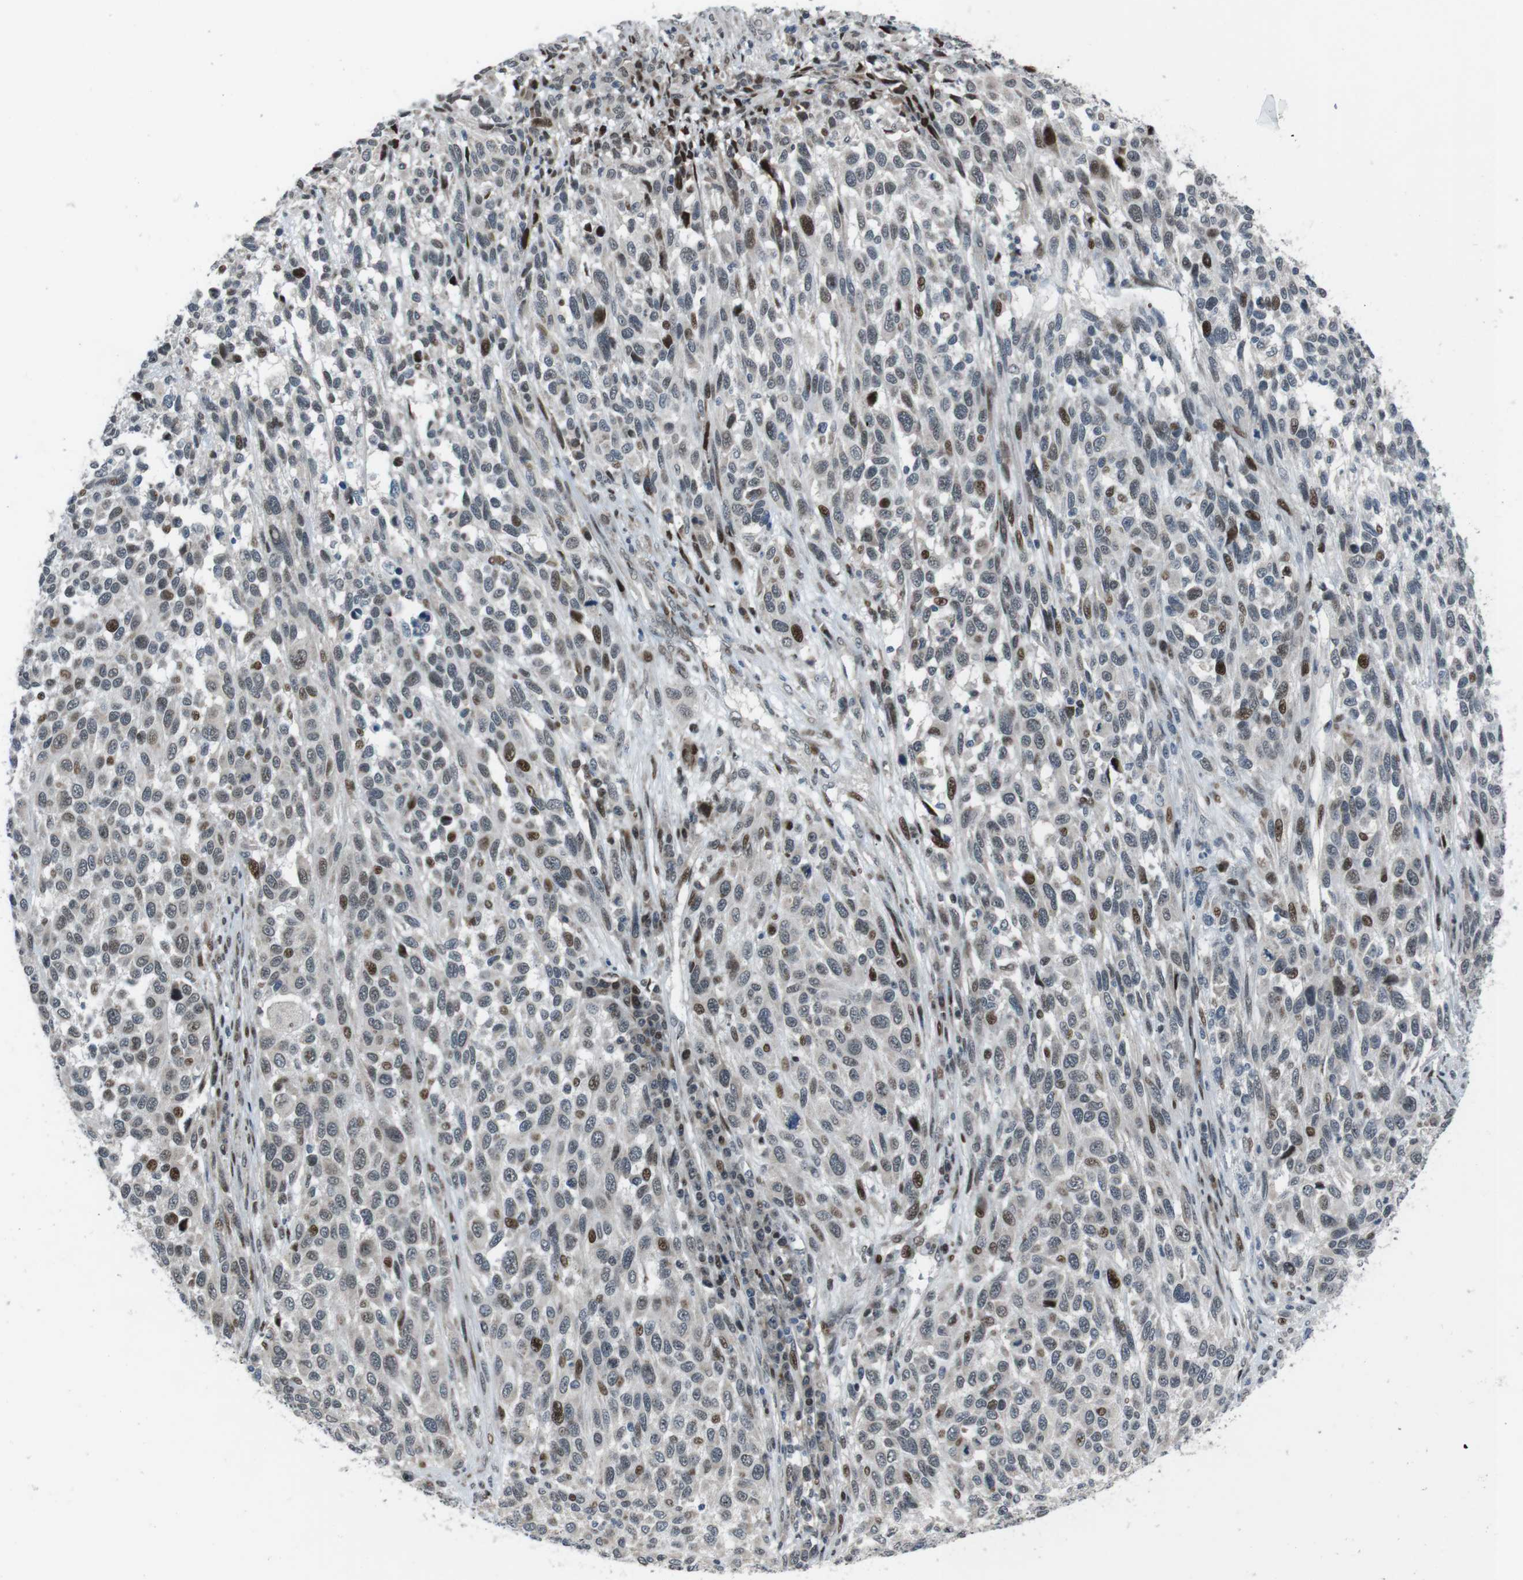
{"staining": {"intensity": "strong", "quantity": "<25%", "location": "nuclear"}, "tissue": "melanoma", "cell_type": "Tumor cells", "image_type": "cancer", "snomed": [{"axis": "morphology", "description": "Malignant melanoma, Metastatic site"}, {"axis": "topography", "description": "Lymph node"}], "caption": "This is an image of immunohistochemistry staining of melanoma, which shows strong expression in the nuclear of tumor cells.", "gene": "PBRM1", "patient": {"sex": "male", "age": 61}}